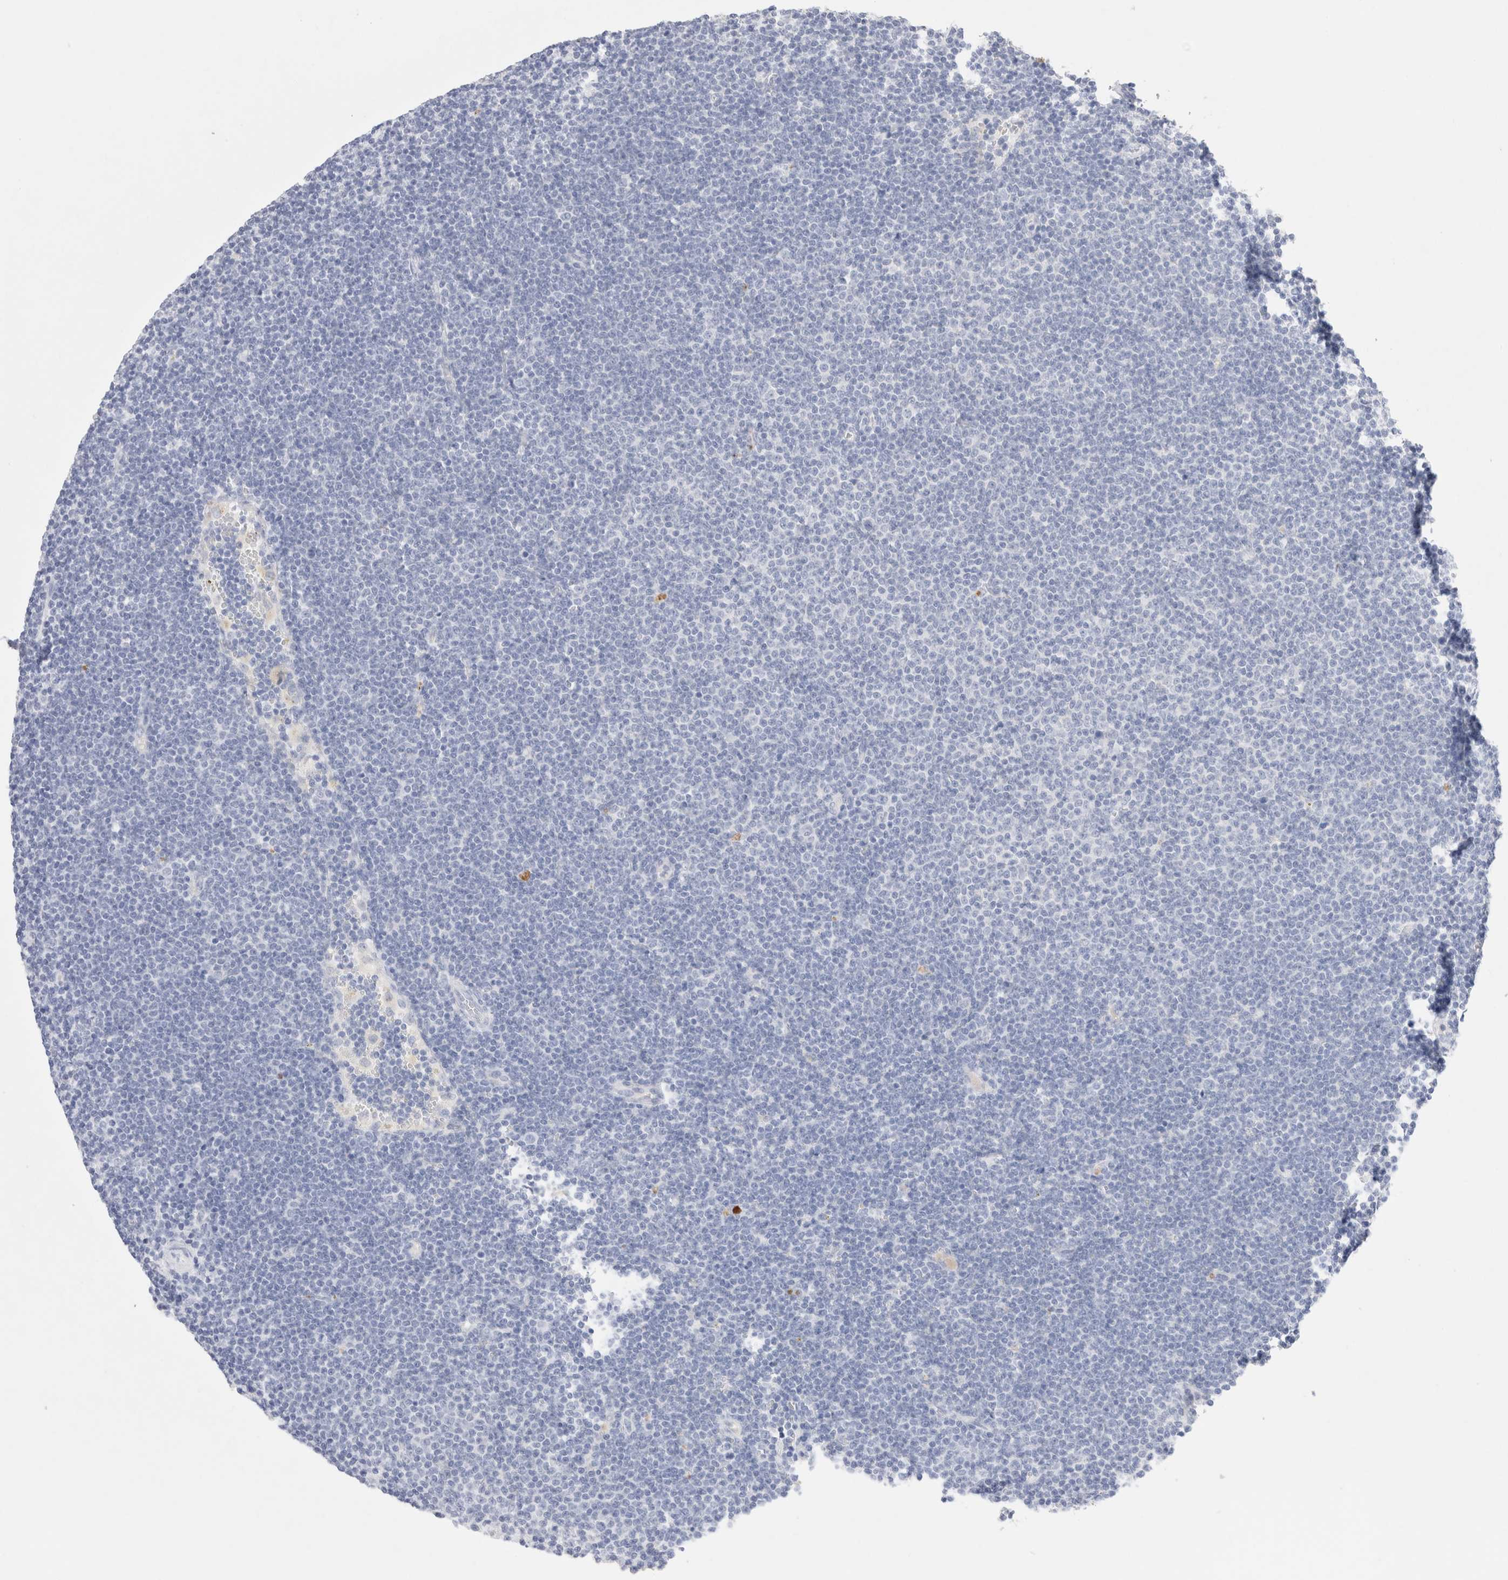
{"staining": {"intensity": "negative", "quantity": "none", "location": "none"}, "tissue": "lymphoma", "cell_type": "Tumor cells", "image_type": "cancer", "snomed": [{"axis": "morphology", "description": "Malignant lymphoma, non-Hodgkin's type, Low grade"}, {"axis": "topography", "description": "Lymph node"}], "caption": "Tumor cells show no significant protein staining in low-grade malignant lymphoma, non-Hodgkin's type.", "gene": "EPCAM", "patient": {"sex": "female", "age": 53}}